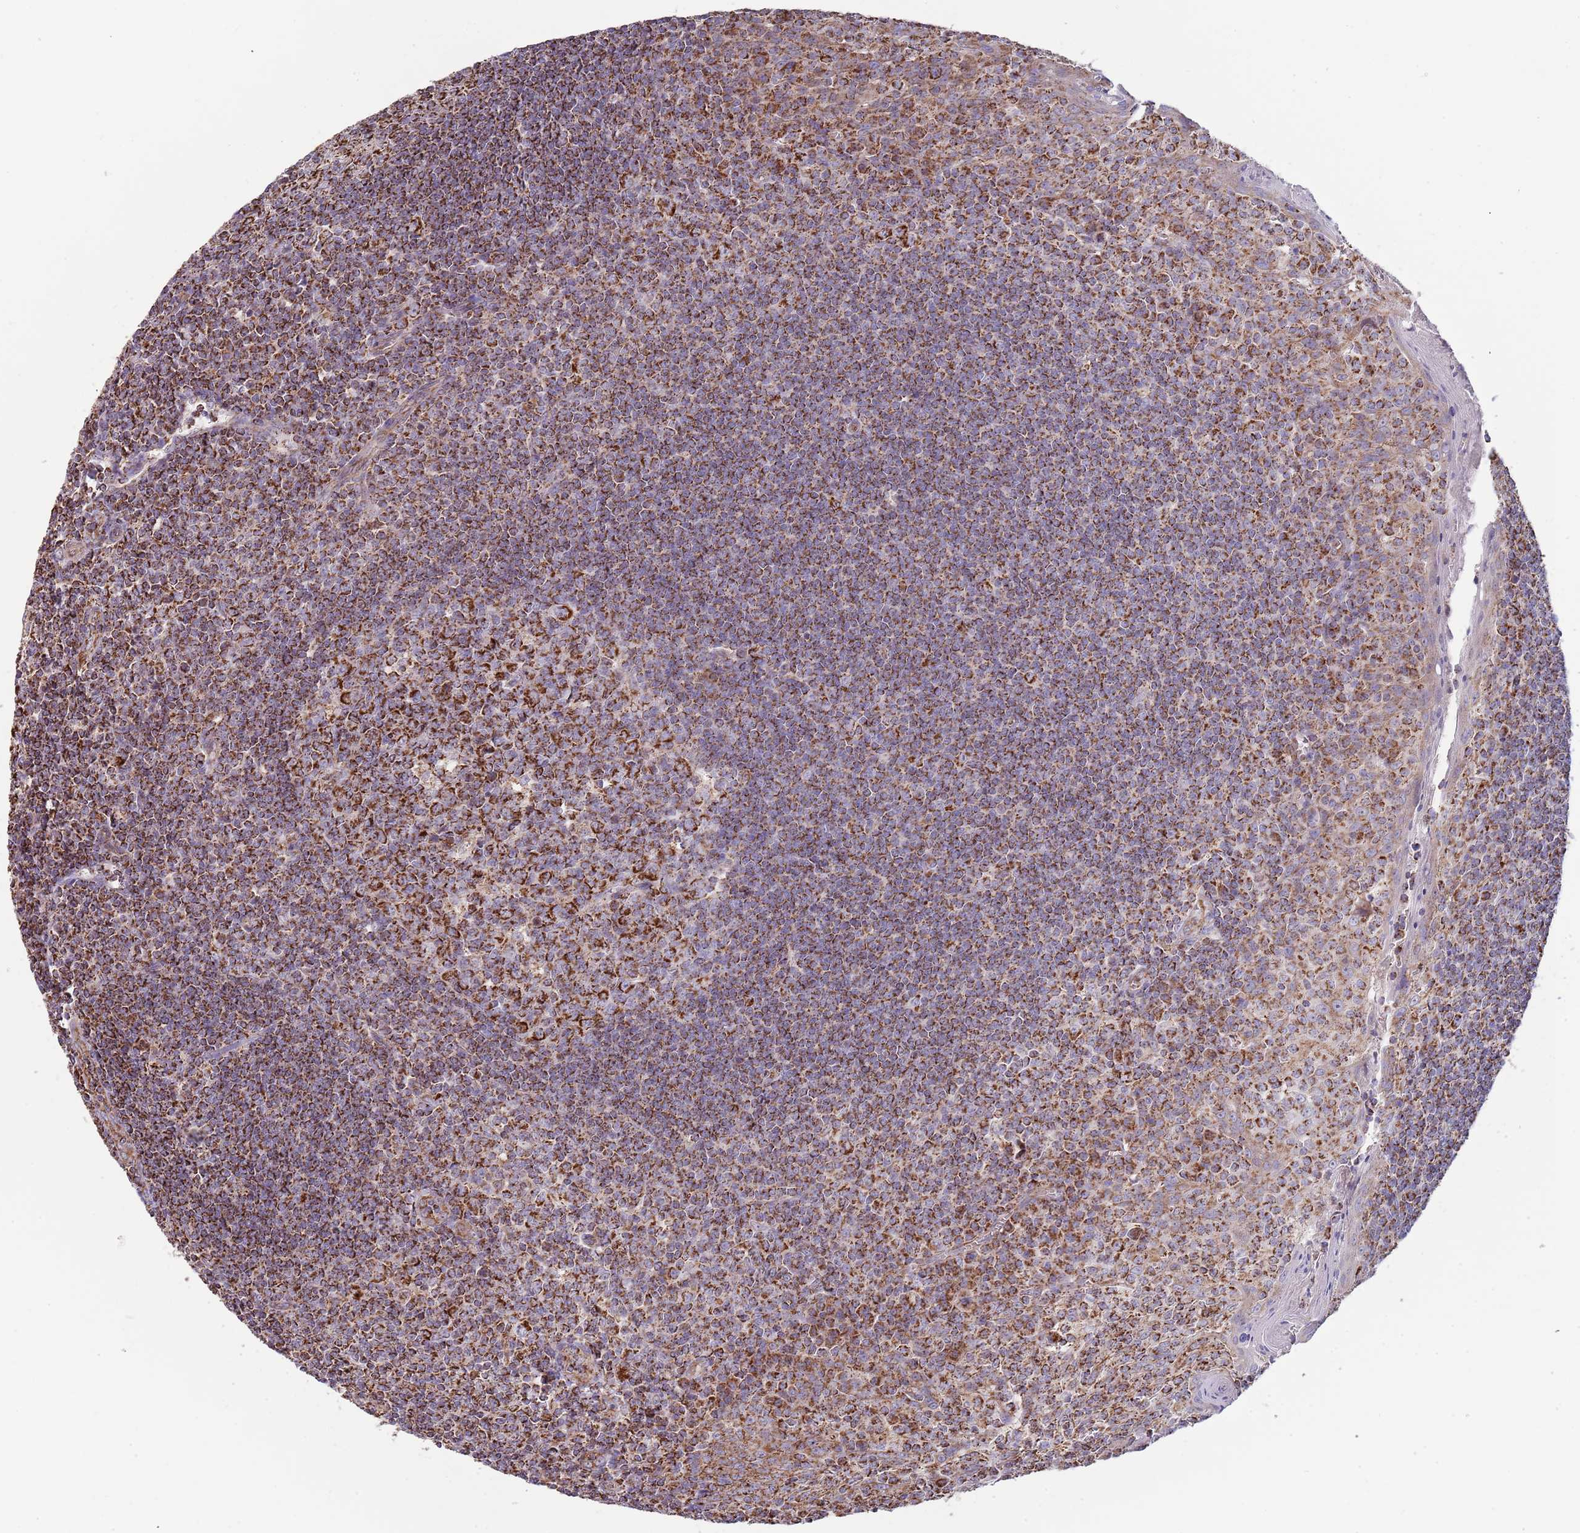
{"staining": {"intensity": "strong", "quantity": ">75%", "location": "cytoplasmic/membranous"}, "tissue": "tonsil", "cell_type": "Germinal center cells", "image_type": "normal", "snomed": [{"axis": "morphology", "description": "Normal tissue, NOS"}, {"axis": "topography", "description": "Tonsil"}], "caption": "Benign tonsil shows strong cytoplasmic/membranous expression in about >75% of germinal center cells Immunohistochemistry (ihc) stains the protein in brown and the nuclei are stained blue..", "gene": "VPS16", "patient": {"sex": "male", "age": 27}}